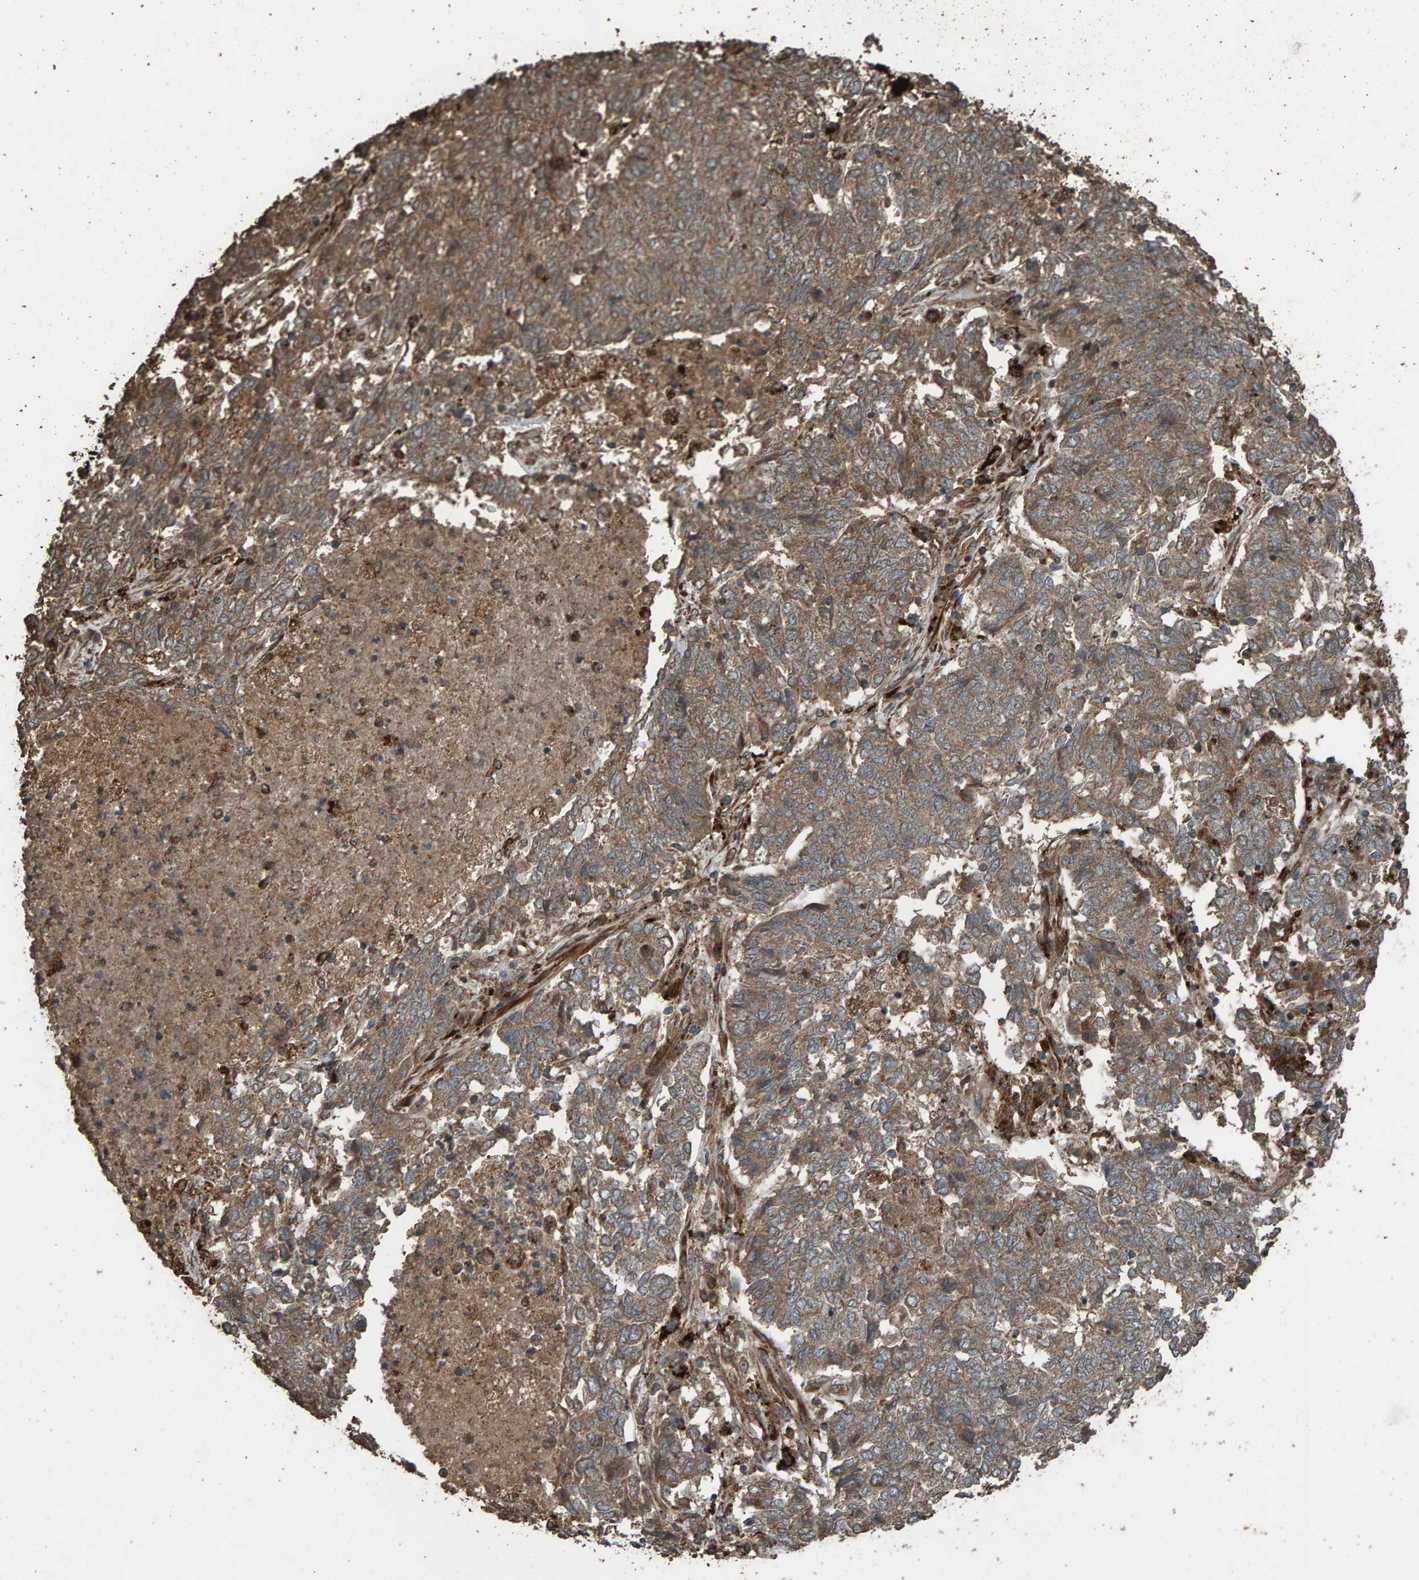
{"staining": {"intensity": "moderate", "quantity": ">75%", "location": "cytoplasmic/membranous"}, "tissue": "endometrial cancer", "cell_type": "Tumor cells", "image_type": "cancer", "snomed": [{"axis": "morphology", "description": "Adenocarcinoma, NOS"}, {"axis": "topography", "description": "Endometrium"}], "caption": "Human endometrial cancer stained for a protein (brown) displays moderate cytoplasmic/membranous positive staining in approximately >75% of tumor cells.", "gene": "DUS1L", "patient": {"sex": "female", "age": 80}}